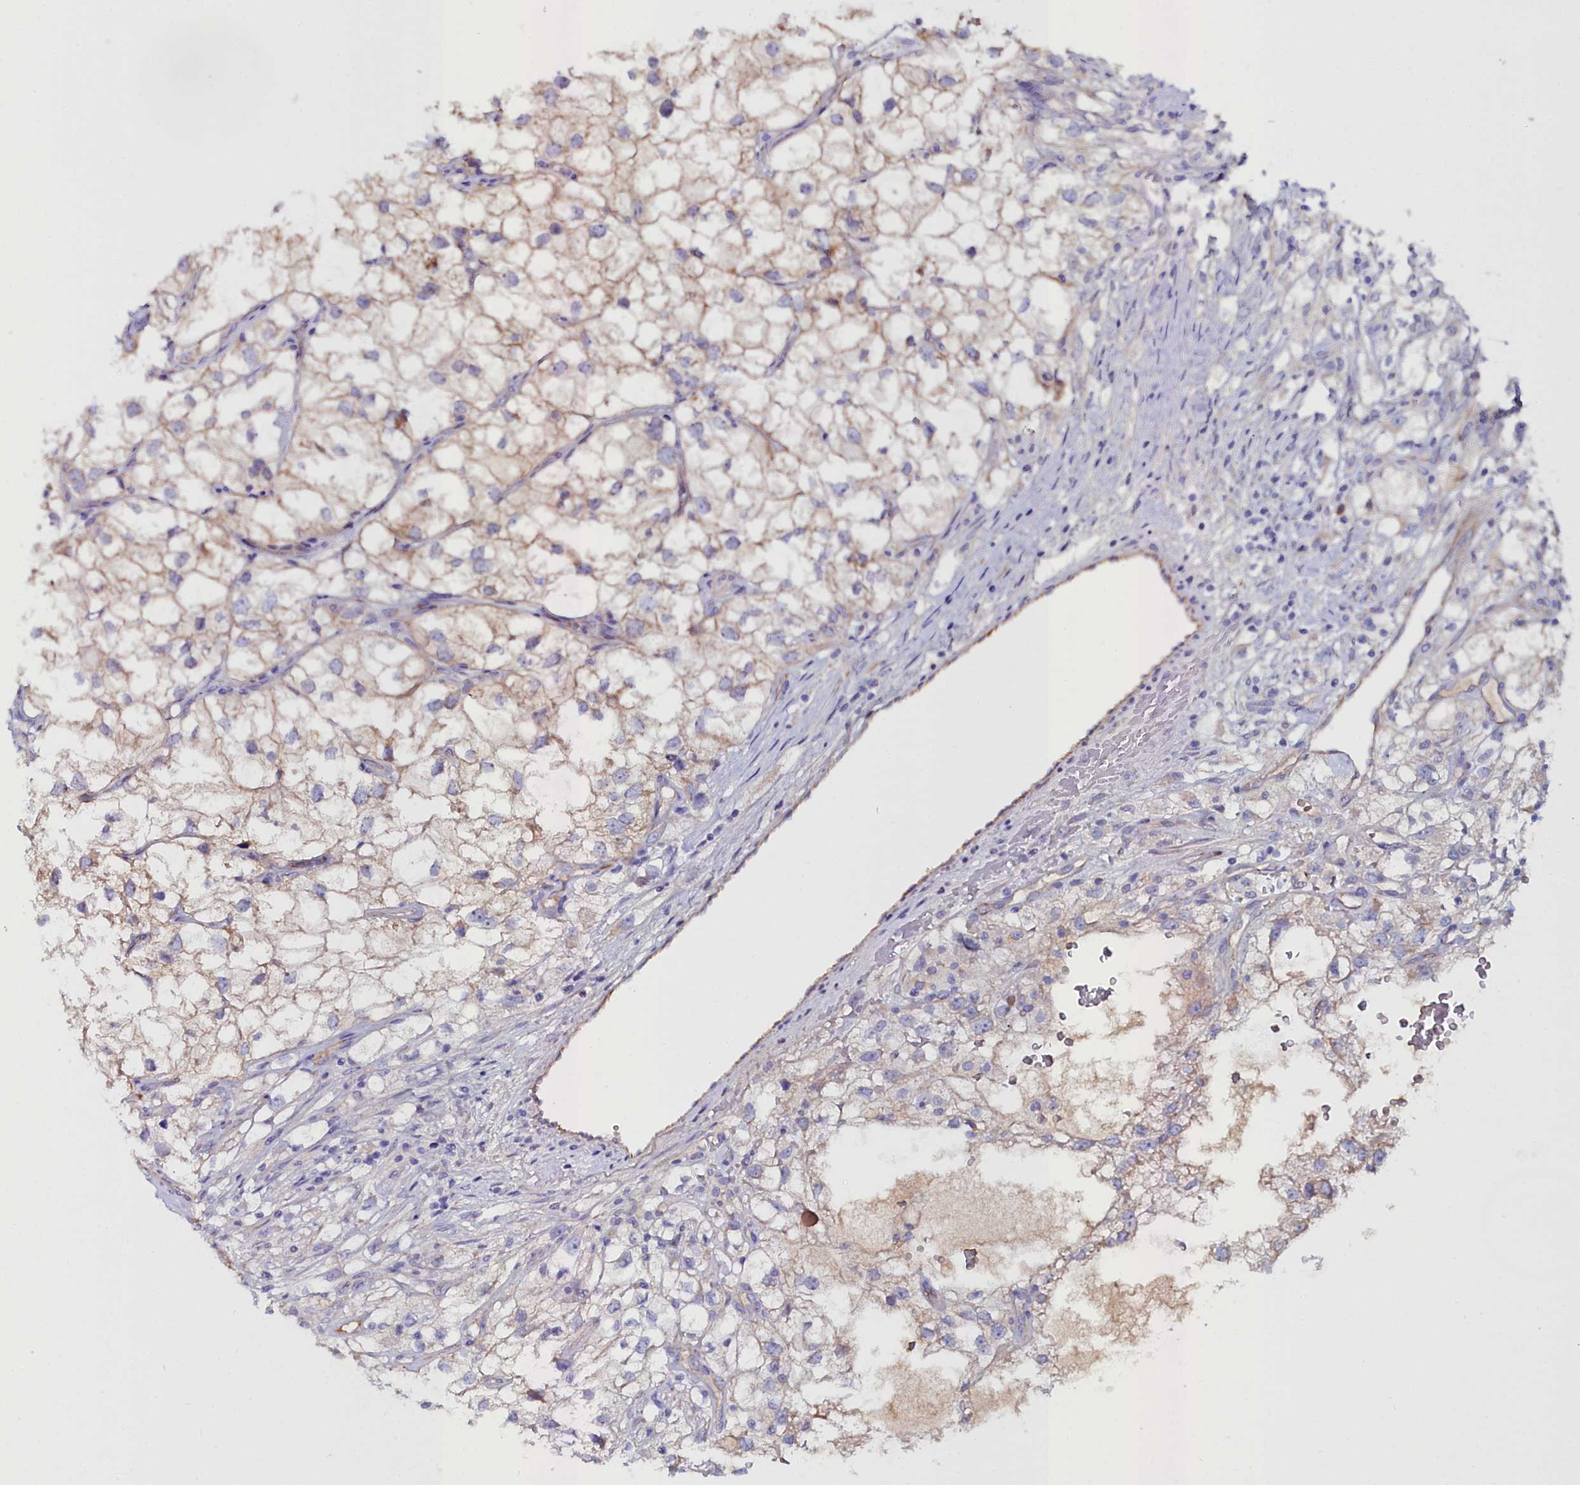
{"staining": {"intensity": "weak", "quantity": "<25%", "location": "cytoplasmic/membranous"}, "tissue": "renal cancer", "cell_type": "Tumor cells", "image_type": "cancer", "snomed": [{"axis": "morphology", "description": "Adenocarcinoma, NOS"}, {"axis": "topography", "description": "Kidney"}], "caption": "Immunohistochemistry (IHC) micrograph of neoplastic tissue: human adenocarcinoma (renal) stained with DAB reveals no significant protein staining in tumor cells.", "gene": "SLC49A3", "patient": {"sex": "male", "age": 59}}